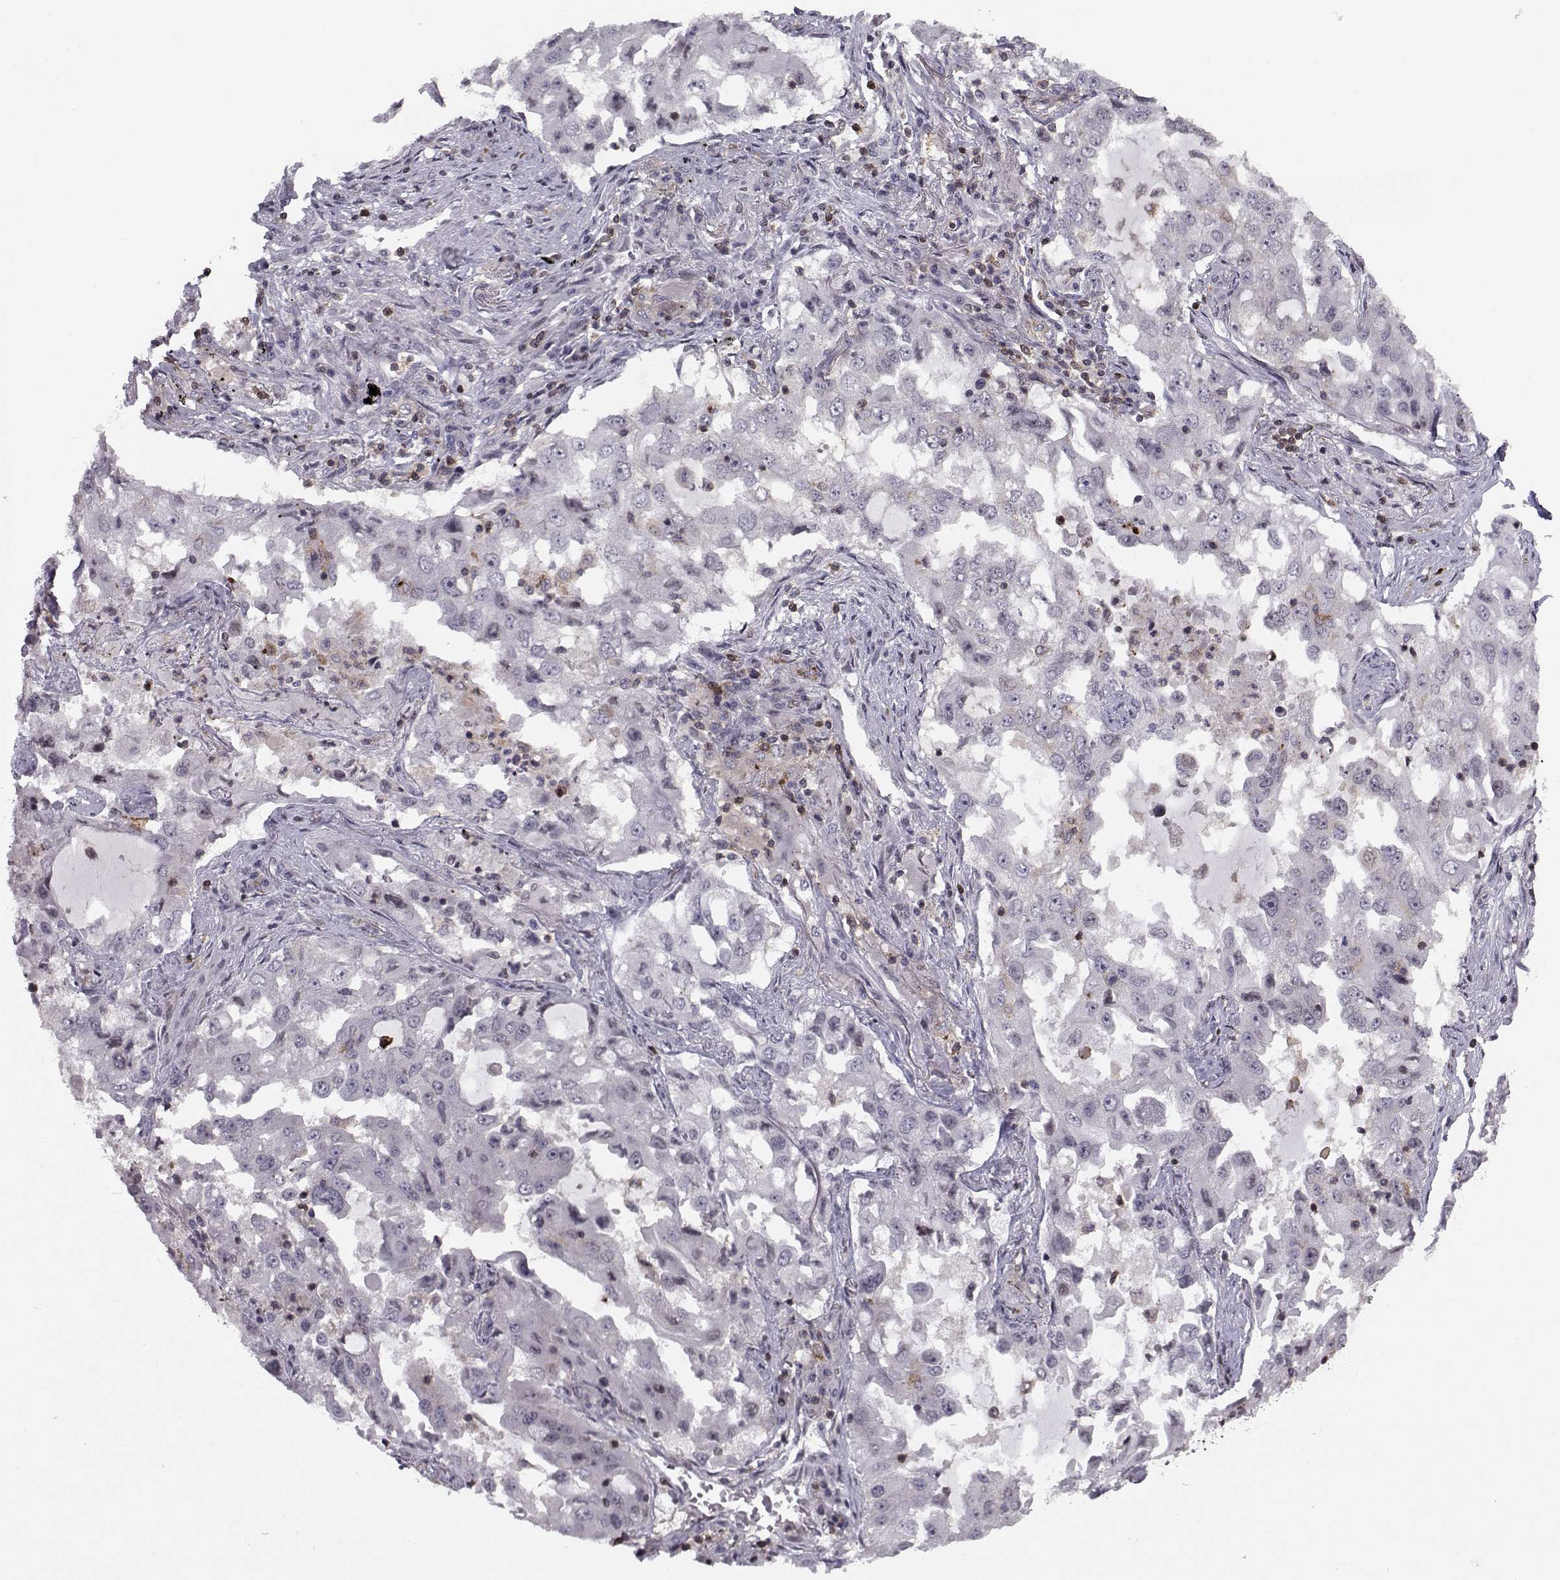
{"staining": {"intensity": "negative", "quantity": "none", "location": "none"}, "tissue": "lung cancer", "cell_type": "Tumor cells", "image_type": "cancer", "snomed": [{"axis": "morphology", "description": "Adenocarcinoma, NOS"}, {"axis": "topography", "description": "Lung"}], "caption": "The IHC histopathology image has no significant expression in tumor cells of lung cancer tissue.", "gene": "PCP4L1", "patient": {"sex": "female", "age": 61}}